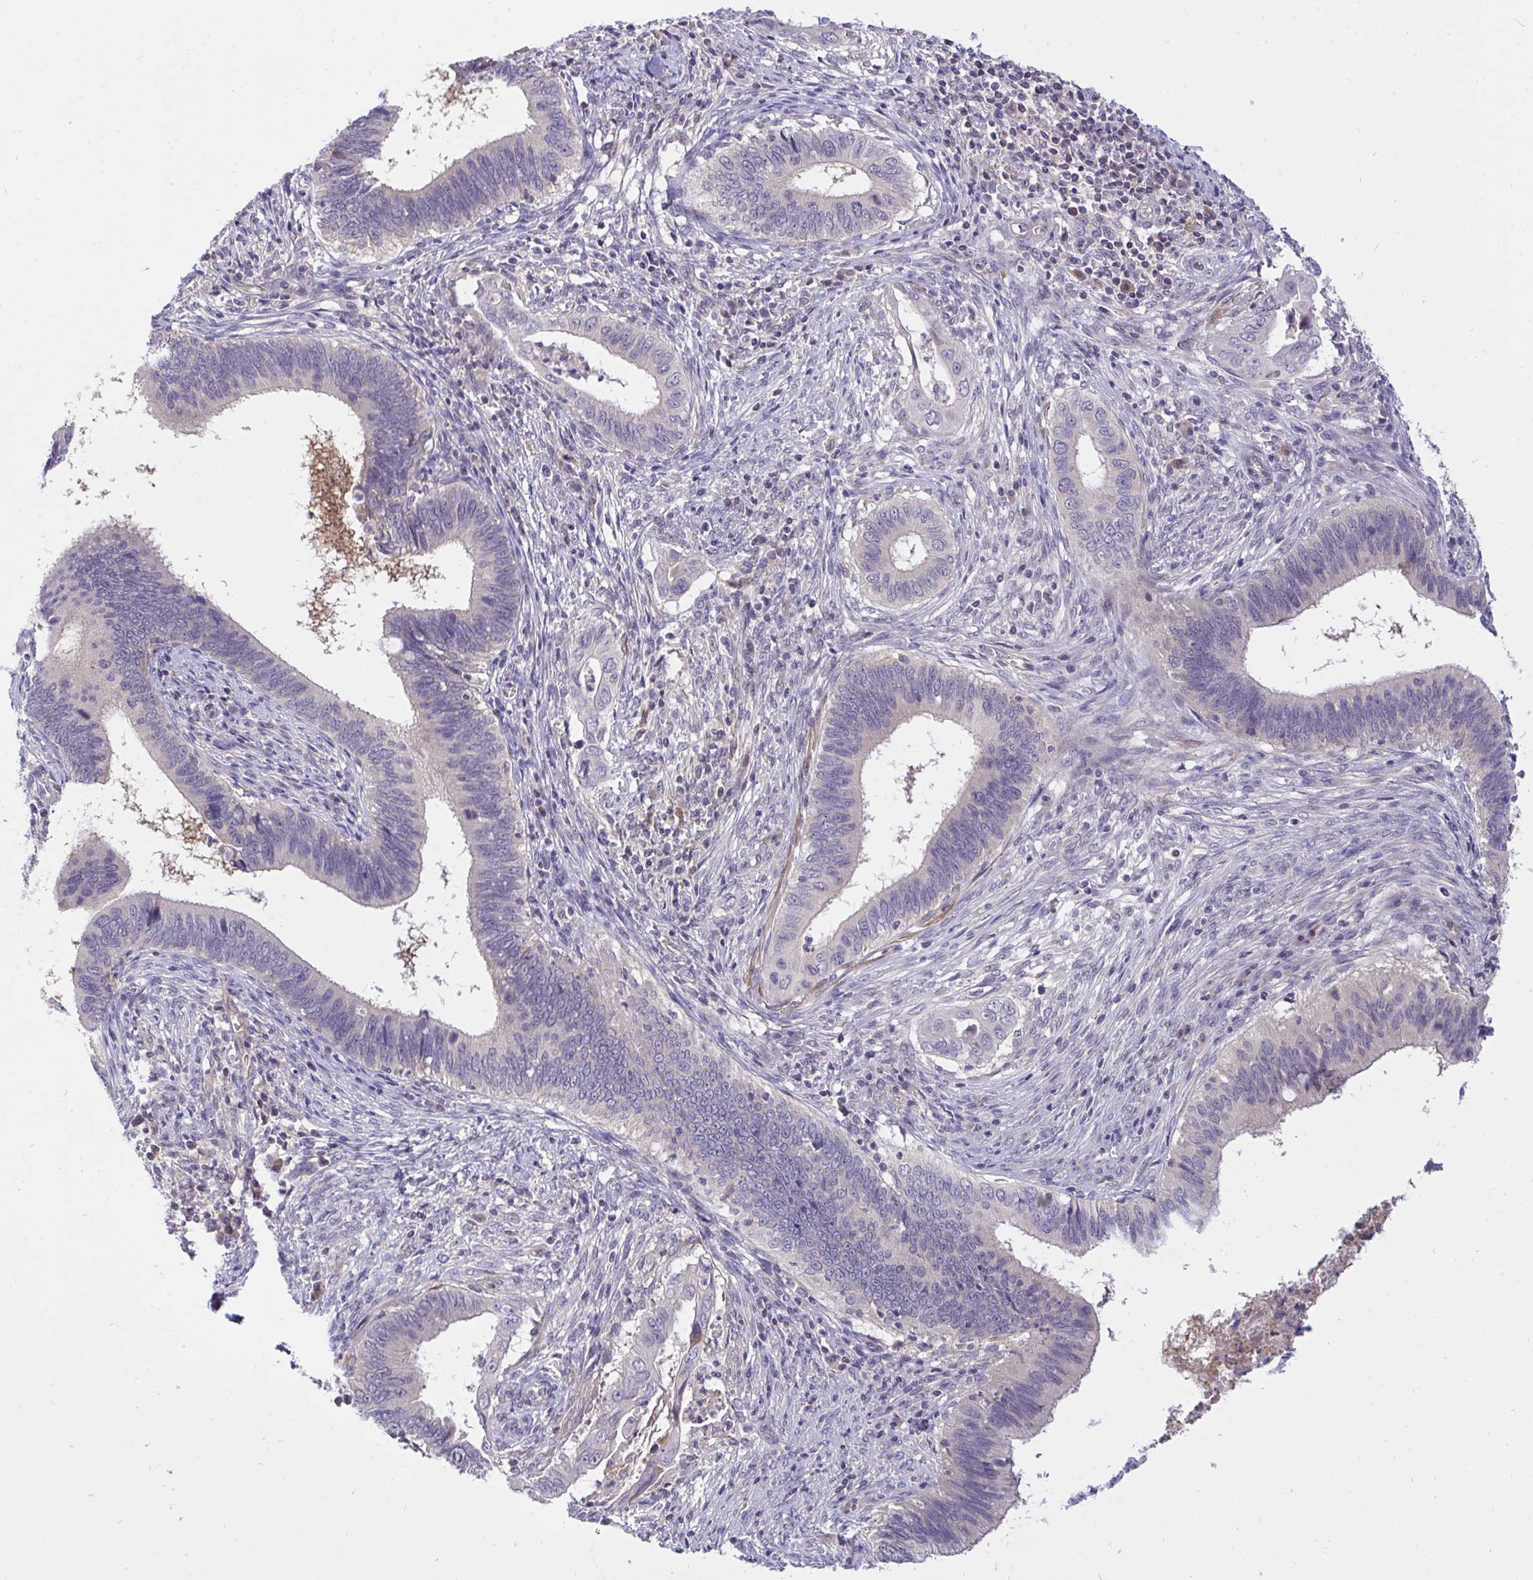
{"staining": {"intensity": "negative", "quantity": "none", "location": "none"}, "tissue": "cervical cancer", "cell_type": "Tumor cells", "image_type": "cancer", "snomed": [{"axis": "morphology", "description": "Adenocarcinoma, NOS"}, {"axis": "topography", "description": "Cervix"}], "caption": "IHC histopathology image of neoplastic tissue: human cervical cancer stained with DAB demonstrates no significant protein positivity in tumor cells. (DAB (3,3'-diaminobenzidine) immunohistochemistry, high magnification).", "gene": "C19orf54", "patient": {"sex": "female", "age": 42}}